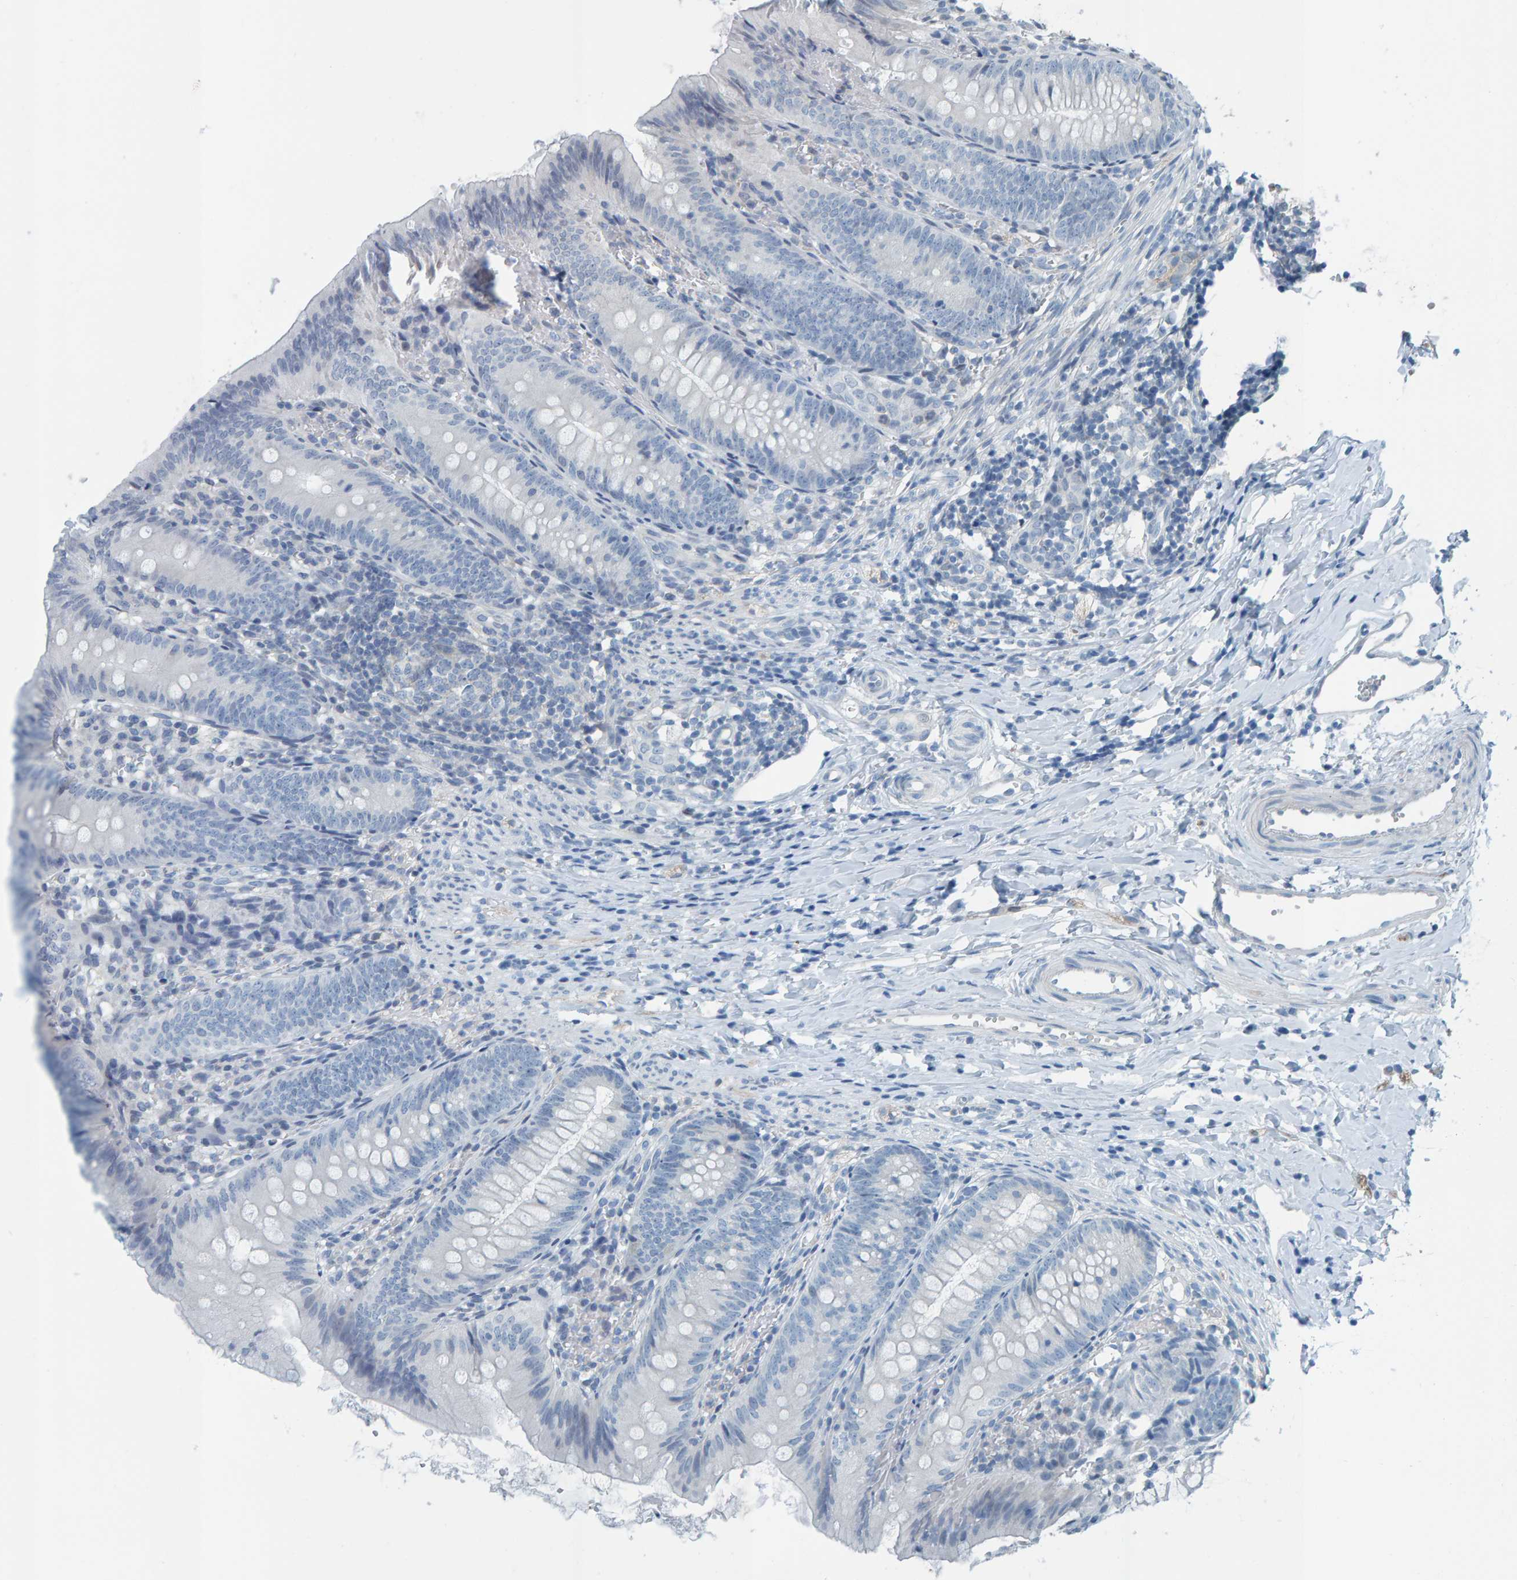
{"staining": {"intensity": "negative", "quantity": "none", "location": "none"}, "tissue": "appendix", "cell_type": "Glandular cells", "image_type": "normal", "snomed": [{"axis": "morphology", "description": "Normal tissue, NOS"}, {"axis": "topography", "description": "Appendix"}], "caption": "This histopathology image is of benign appendix stained with IHC to label a protein in brown with the nuclei are counter-stained blue. There is no staining in glandular cells. (Immunohistochemistry, brightfield microscopy, high magnification).", "gene": "CNP", "patient": {"sex": "male", "age": 1}}